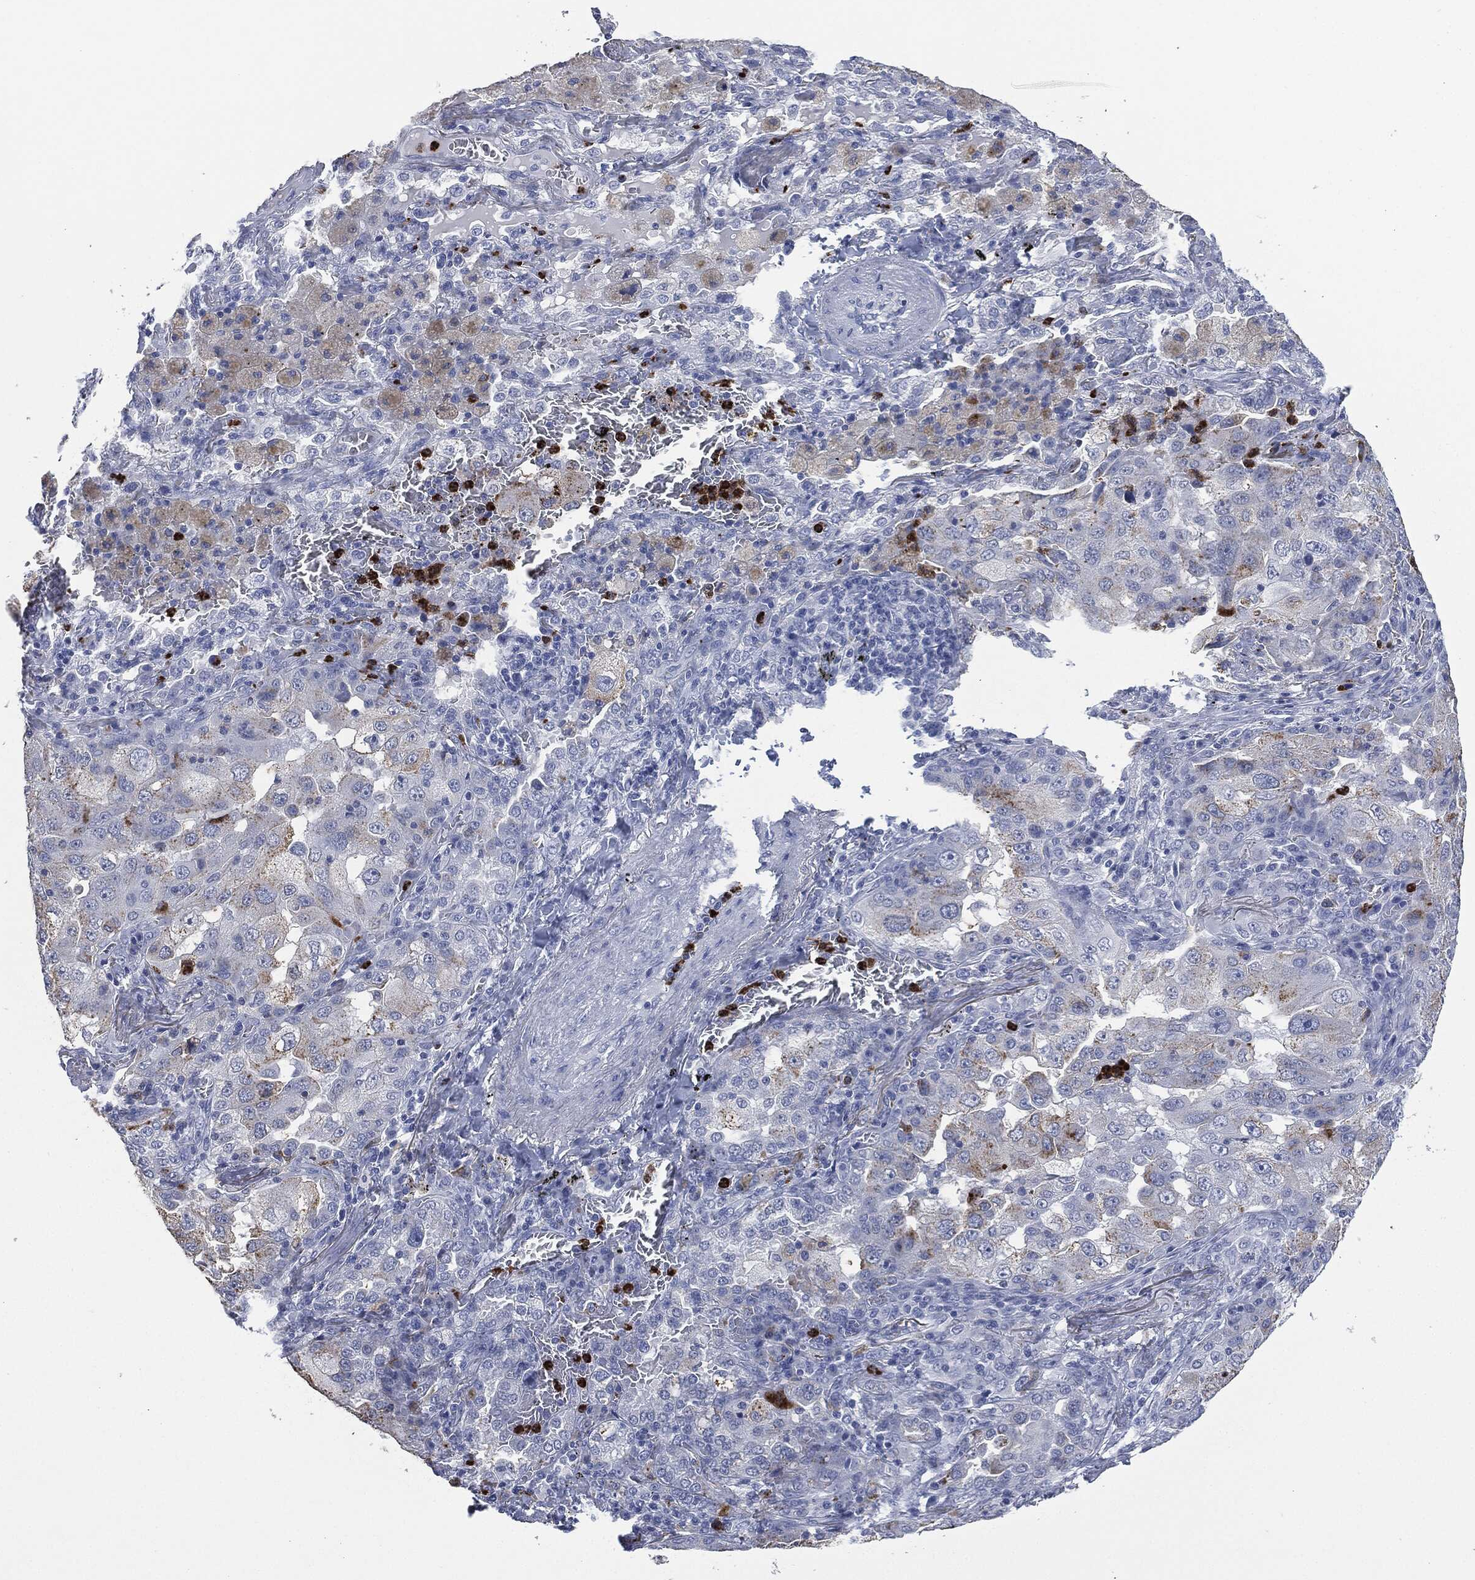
{"staining": {"intensity": "weak", "quantity": "<25%", "location": "cytoplasmic/membranous"}, "tissue": "lung cancer", "cell_type": "Tumor cells", "image_type": "cancer", "snomed": [{"axis": "morphology", "description": "Adenocarcinoma, NOS"}, {"axis": "topography", "description": "Lung"}], "caption": "A micrograph of lung adenocarcinoma stained for a protein demonstrates no brown staining in tumor cells.", "gene": "CEACAM8", "patient": {"sex": "female", "age": 61}}